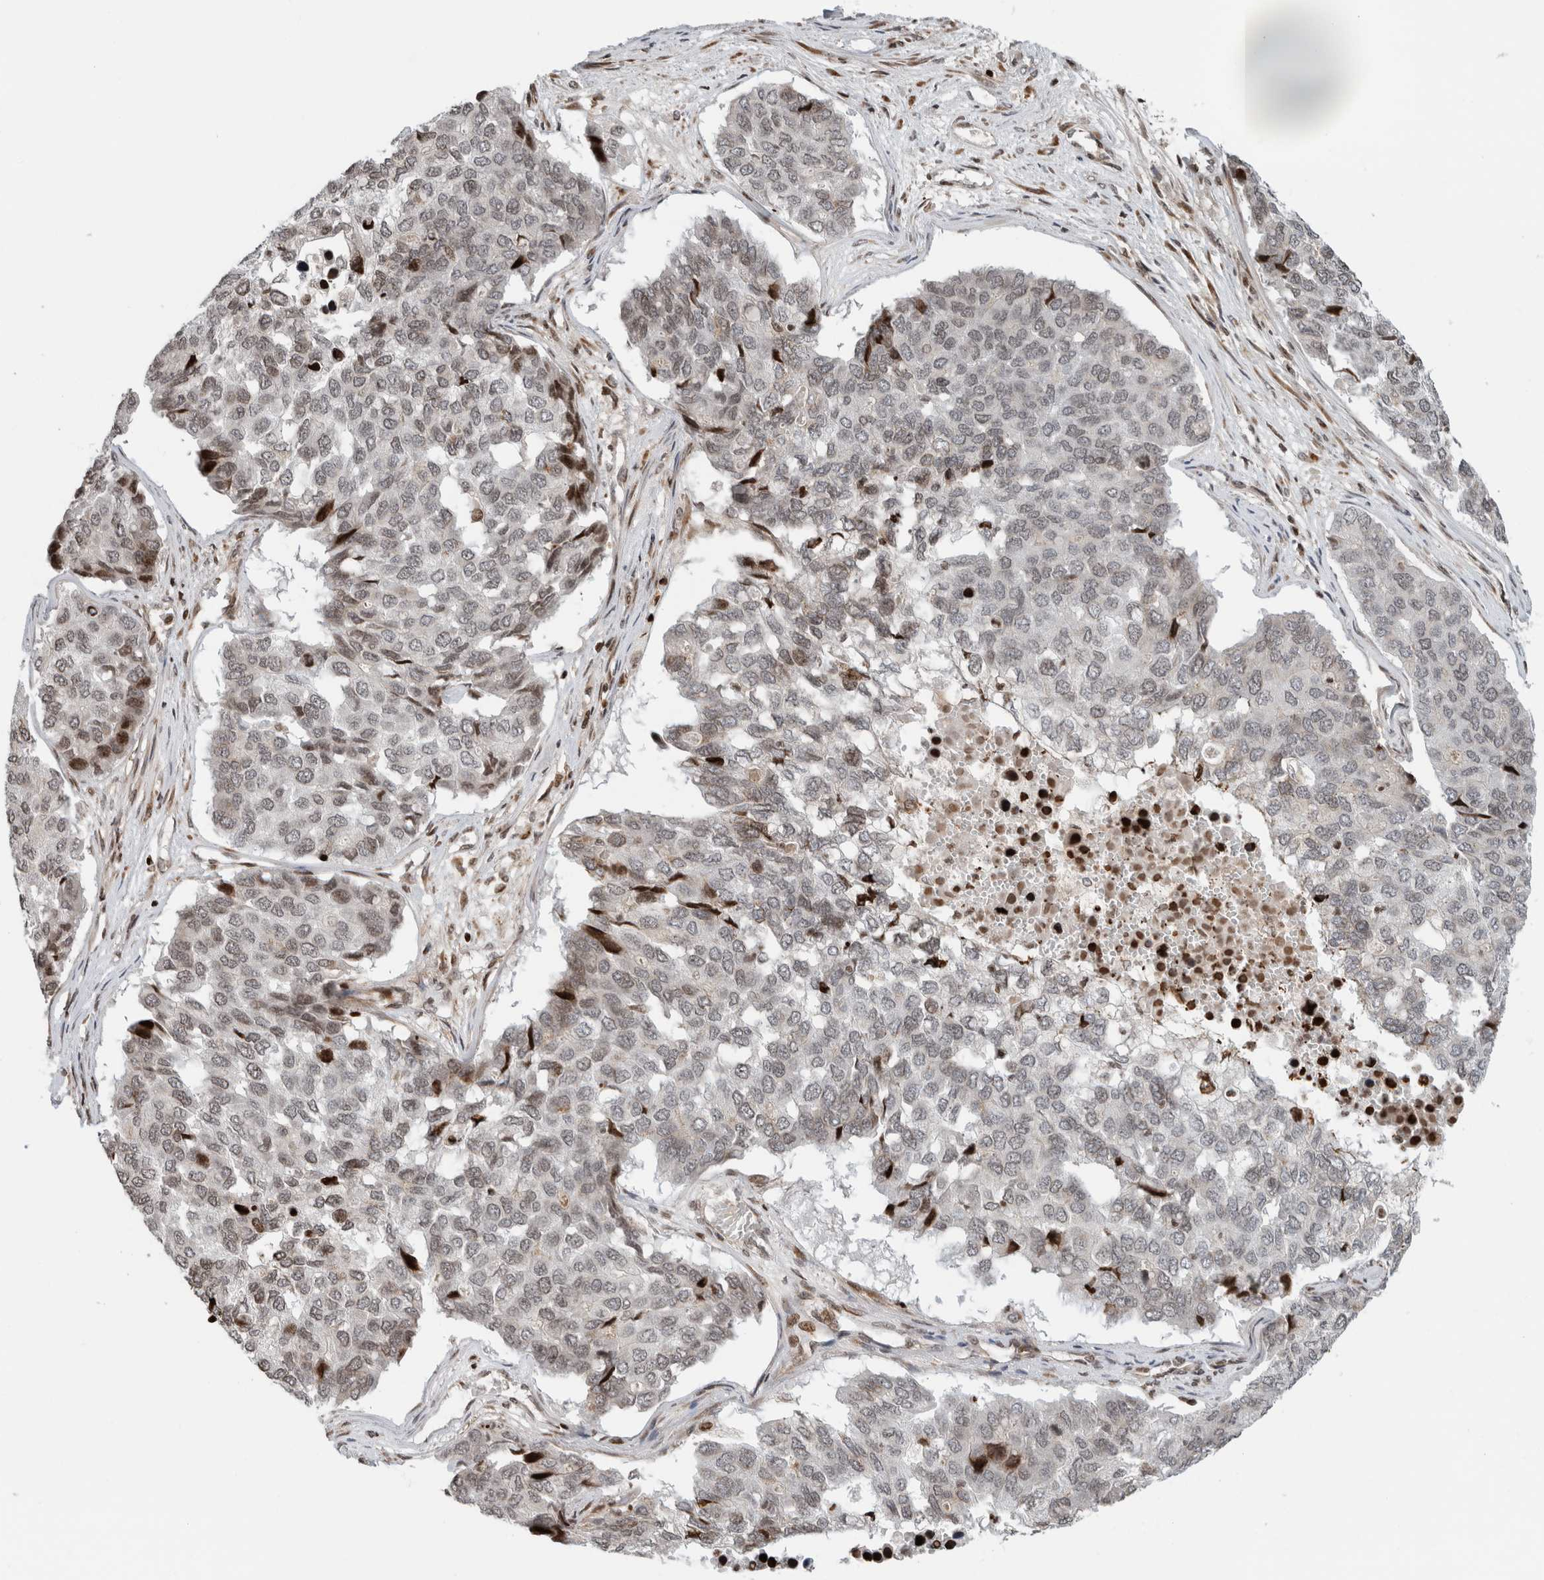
{"staining": {"intensity": "weak", "quantity": ">75%", "location": "nuclear"}, "tissue": "pancreatic cancer", "cell_type": "Tumor cells", "image_type": "cancer", "snomed": [{"axis": "morphology", "description": "Adenocarcinoma, NOS"}, {"axis": "topography", "description": "Pancreas"}], "caption": "Immunohistochemistry (IHC) image of neoplastic tissue: adenocarcinoma (pancreatic) stained using immunohistochemistry reveals low levels of weak protein expression localized specifically in the nuclear of tumor cells, appearing as a nuclear brown color.", "gene": "GINS4", "patient": {"sex": "male", "age": 50}}